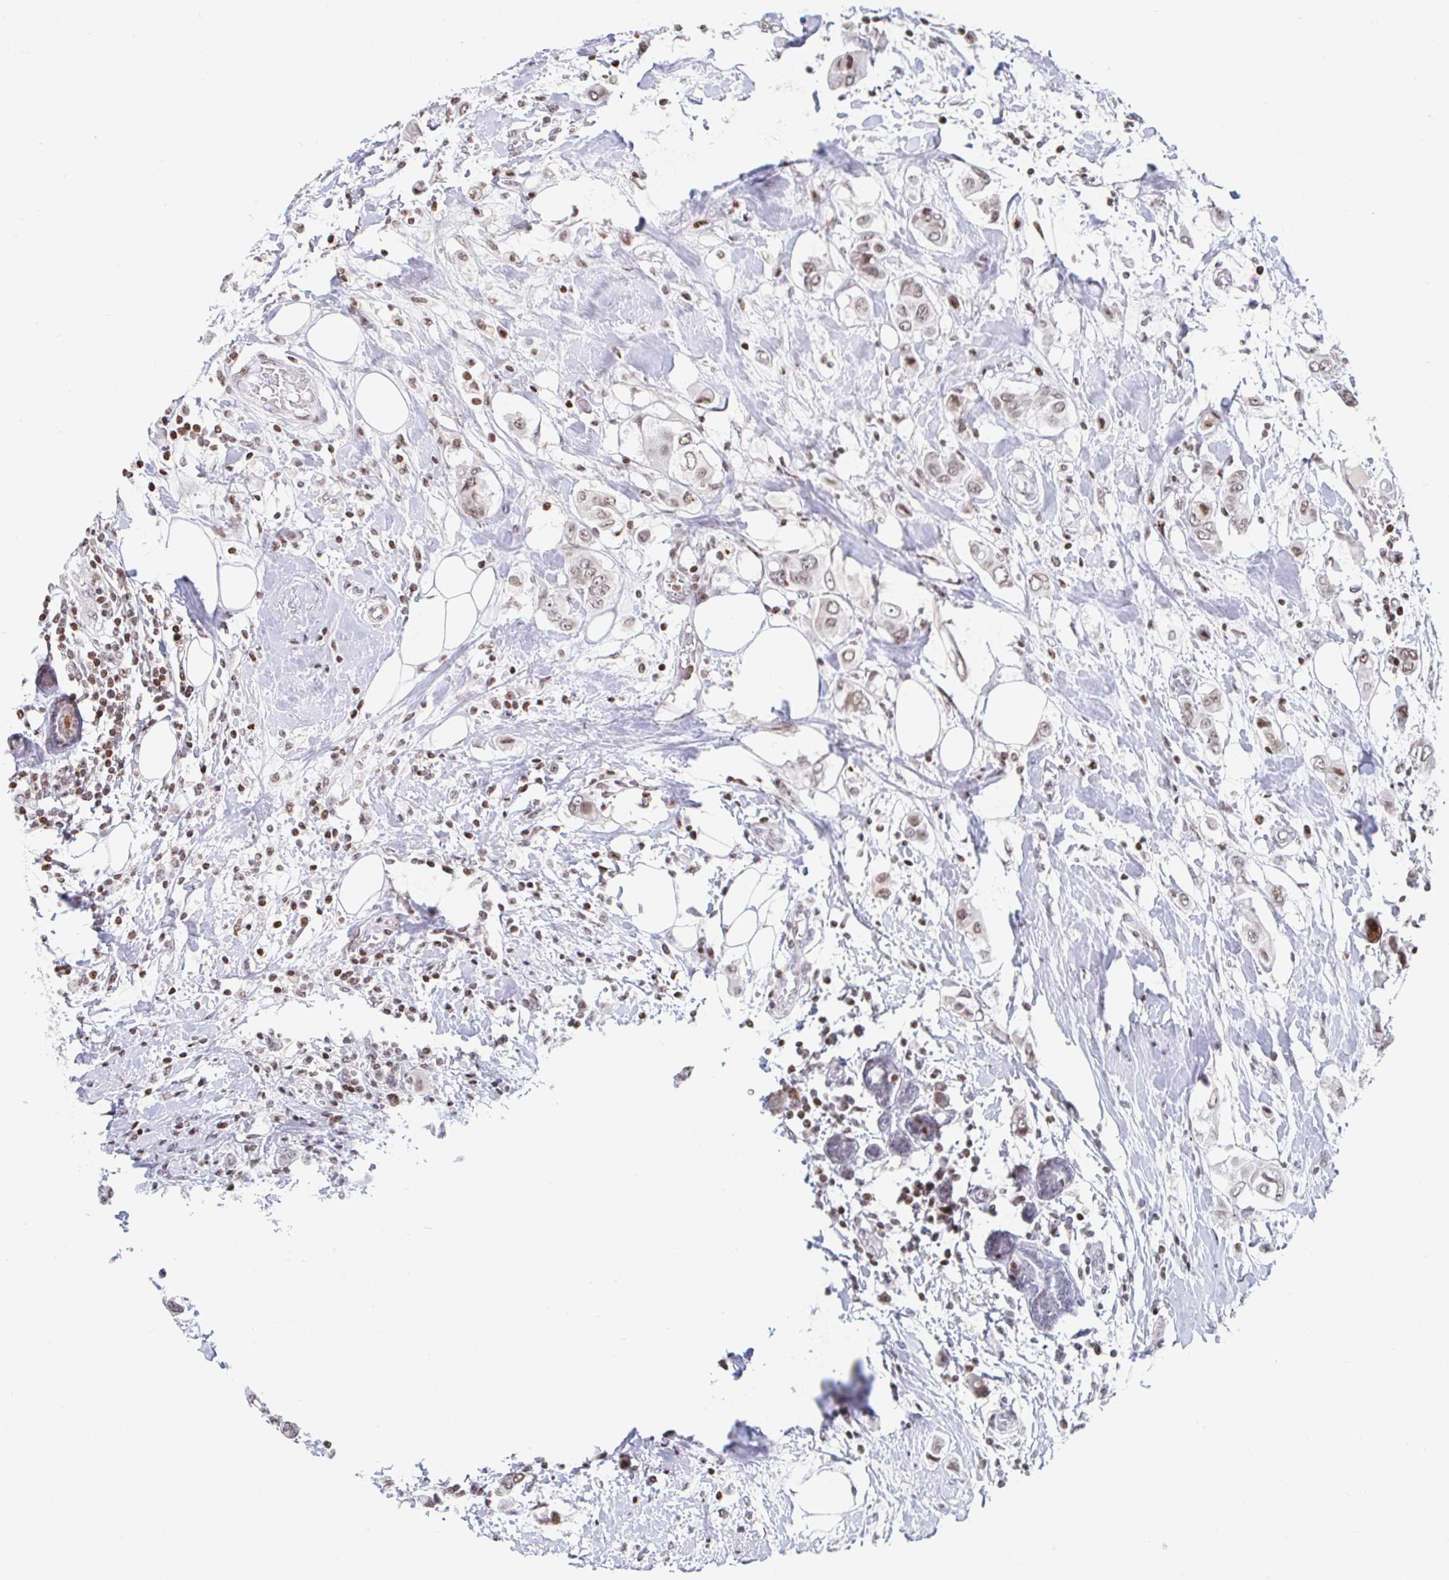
{"staining": {"intensity": "weak", "quantity": ">75%", "location": "nuclear"}, "tissue": "breast cancer", "cell_type": "Tumor cells", "image_type": "cancer", "snomed": [{"axis": "morphology", "description": "Lobular carcinoma"}, {"axis": "topography", "description": "Breast"}], "caption": "A photomicrograph of breast cancer (lobular carcinoma) stained for a protein exhibits weak nuclear brown staining in tumor cells.", "gene": "HOXC10", "patient": {"sex": "female", "age": 51}}